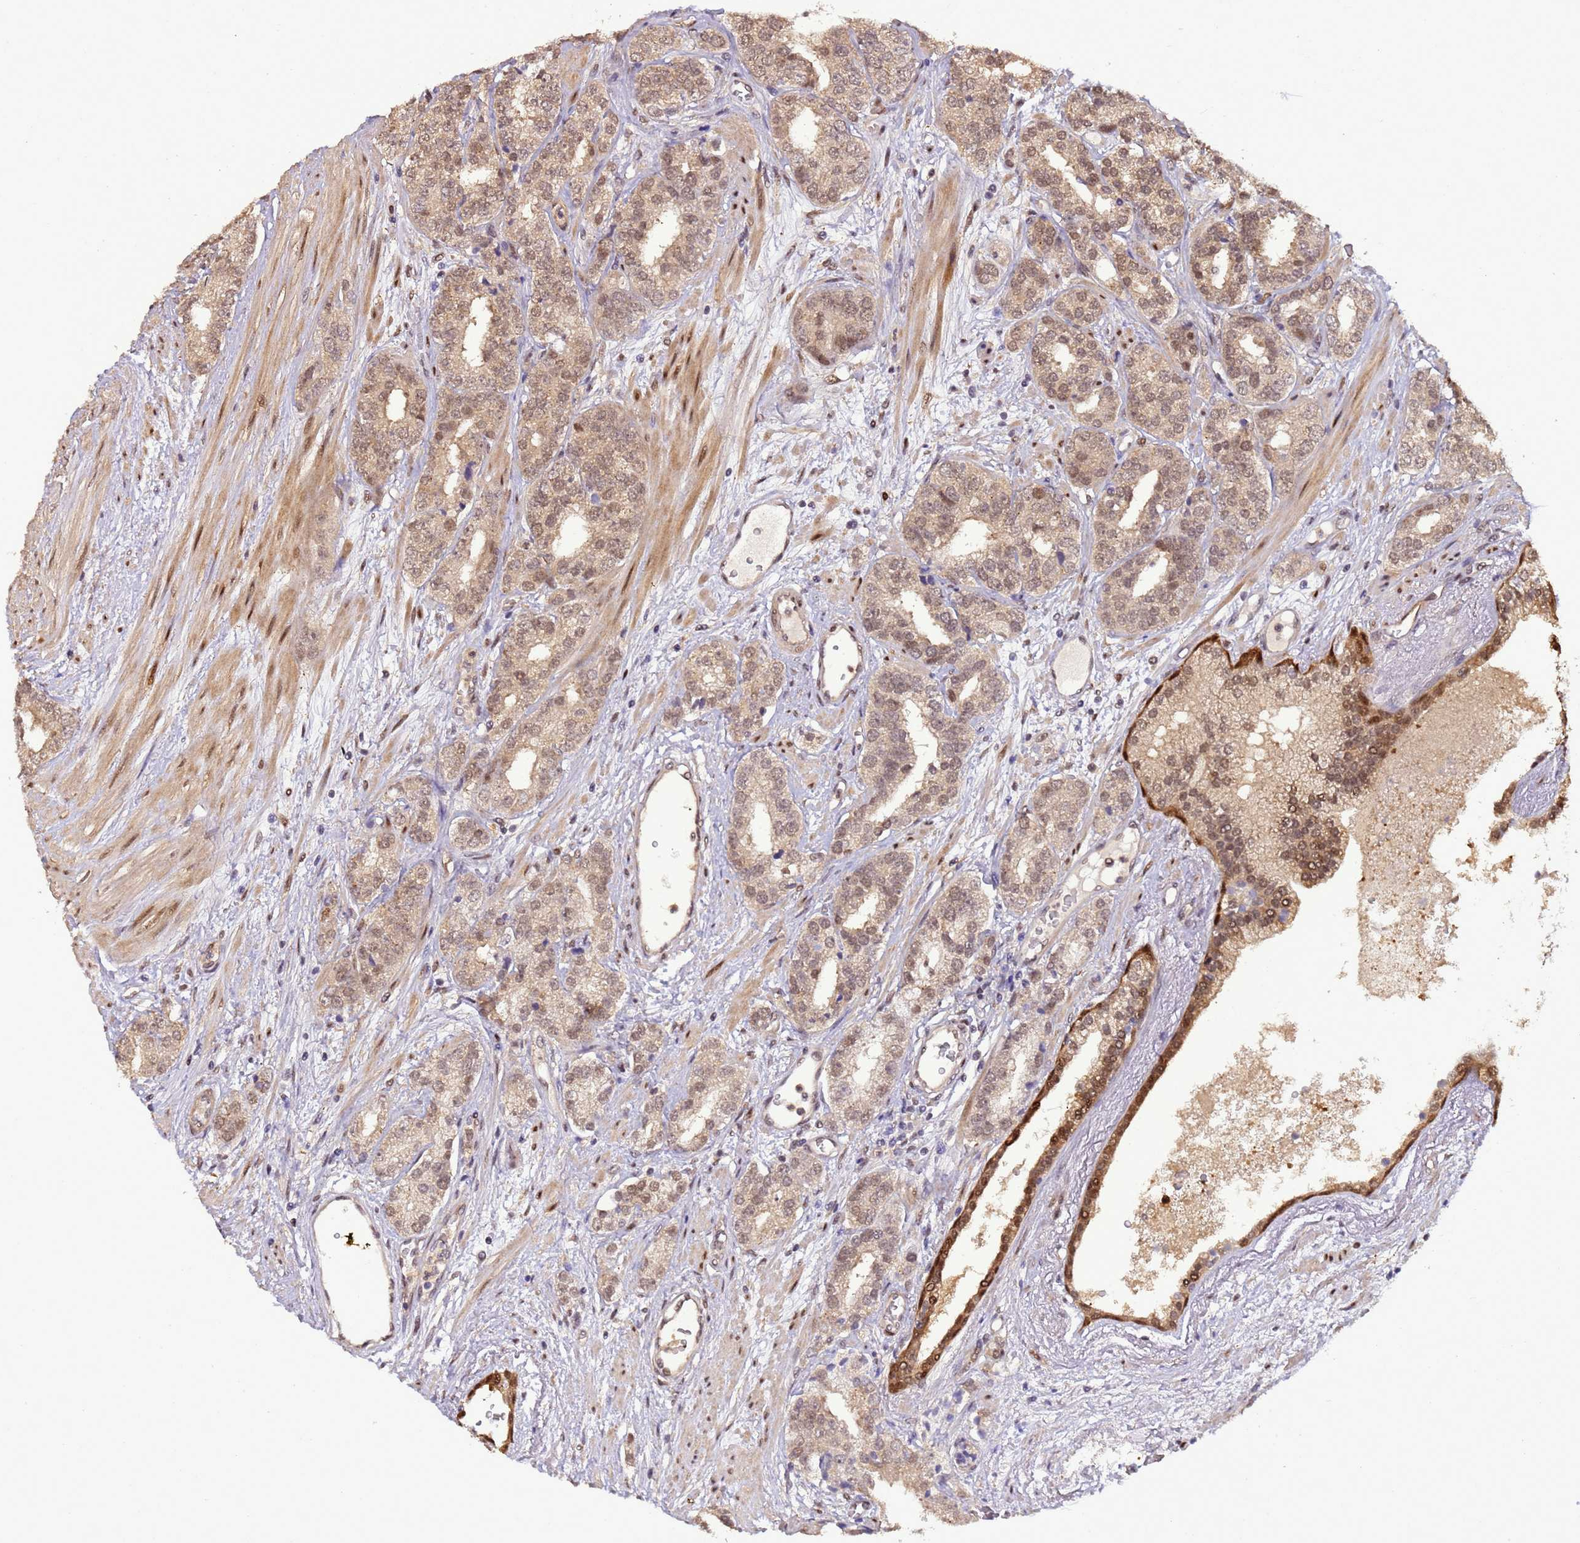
{"staining": {"intensity": "weak", "quantity": ">75%", "location": "nuclear"}, "tissue": "prostate cancer", "cell_type": "Tumor cells", "image_type": "cancer", "snomed": [{"axis": "morphology", "description": "Adenocarcinoma, High grade"}, {"axis": "topography", "description": "Prostate"}], "caption": "Weak nuclear staining for a protein is seen in approximately >75% of tumor cells of prostate cancer (adenocarcinoma (high-grade)) using immunohistochemistry.", "gene": "ZBTB5", "patient": {"sex": "male", "age": 71}}